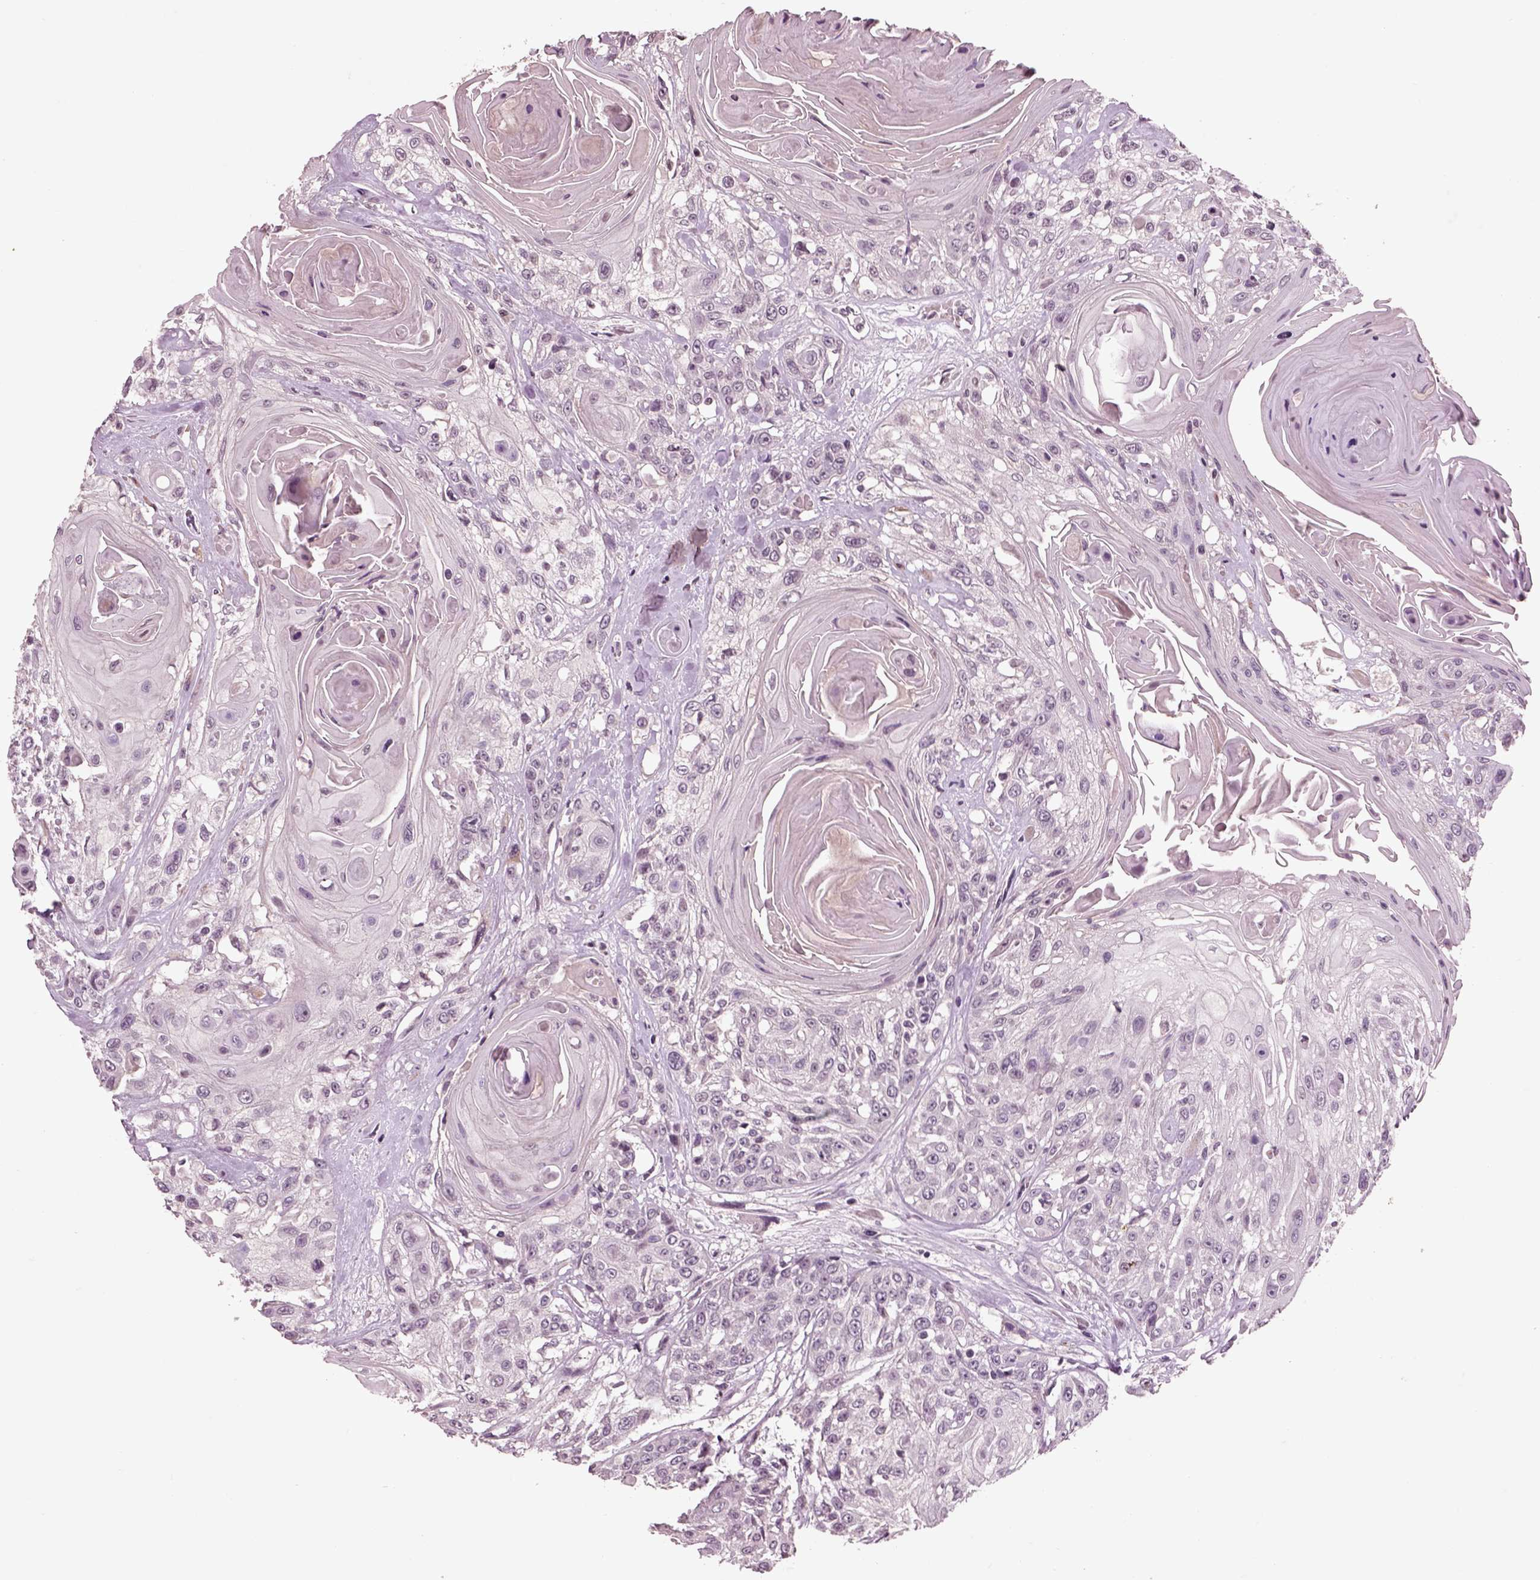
{"staining": {"intensity": "negative", "quantity": "none", "location": "none"}, "tissue": "head and neck cancer", "cell_type": "Tumor cells", "image_type": "cancer", "snomed": [{"axis": "morphology", "description": "Squamous cell carcinoma, NOS"}, {"axis": "topography", "description": "Head-Neck"}], "caption": "Immunohistochemistry photomicrograph of neoplastic tissue: head and neck squamous cell carcinoma stained with DAB (3,3'-diaminobenzidine) demonstrates no significant protein positivity in tumor cells. (DAB (3,3'-diaminobenzidine) immunohistochemistry, high magnification).", "gene": "CHGB", "patient": {"sex": "female", "age": 59}}